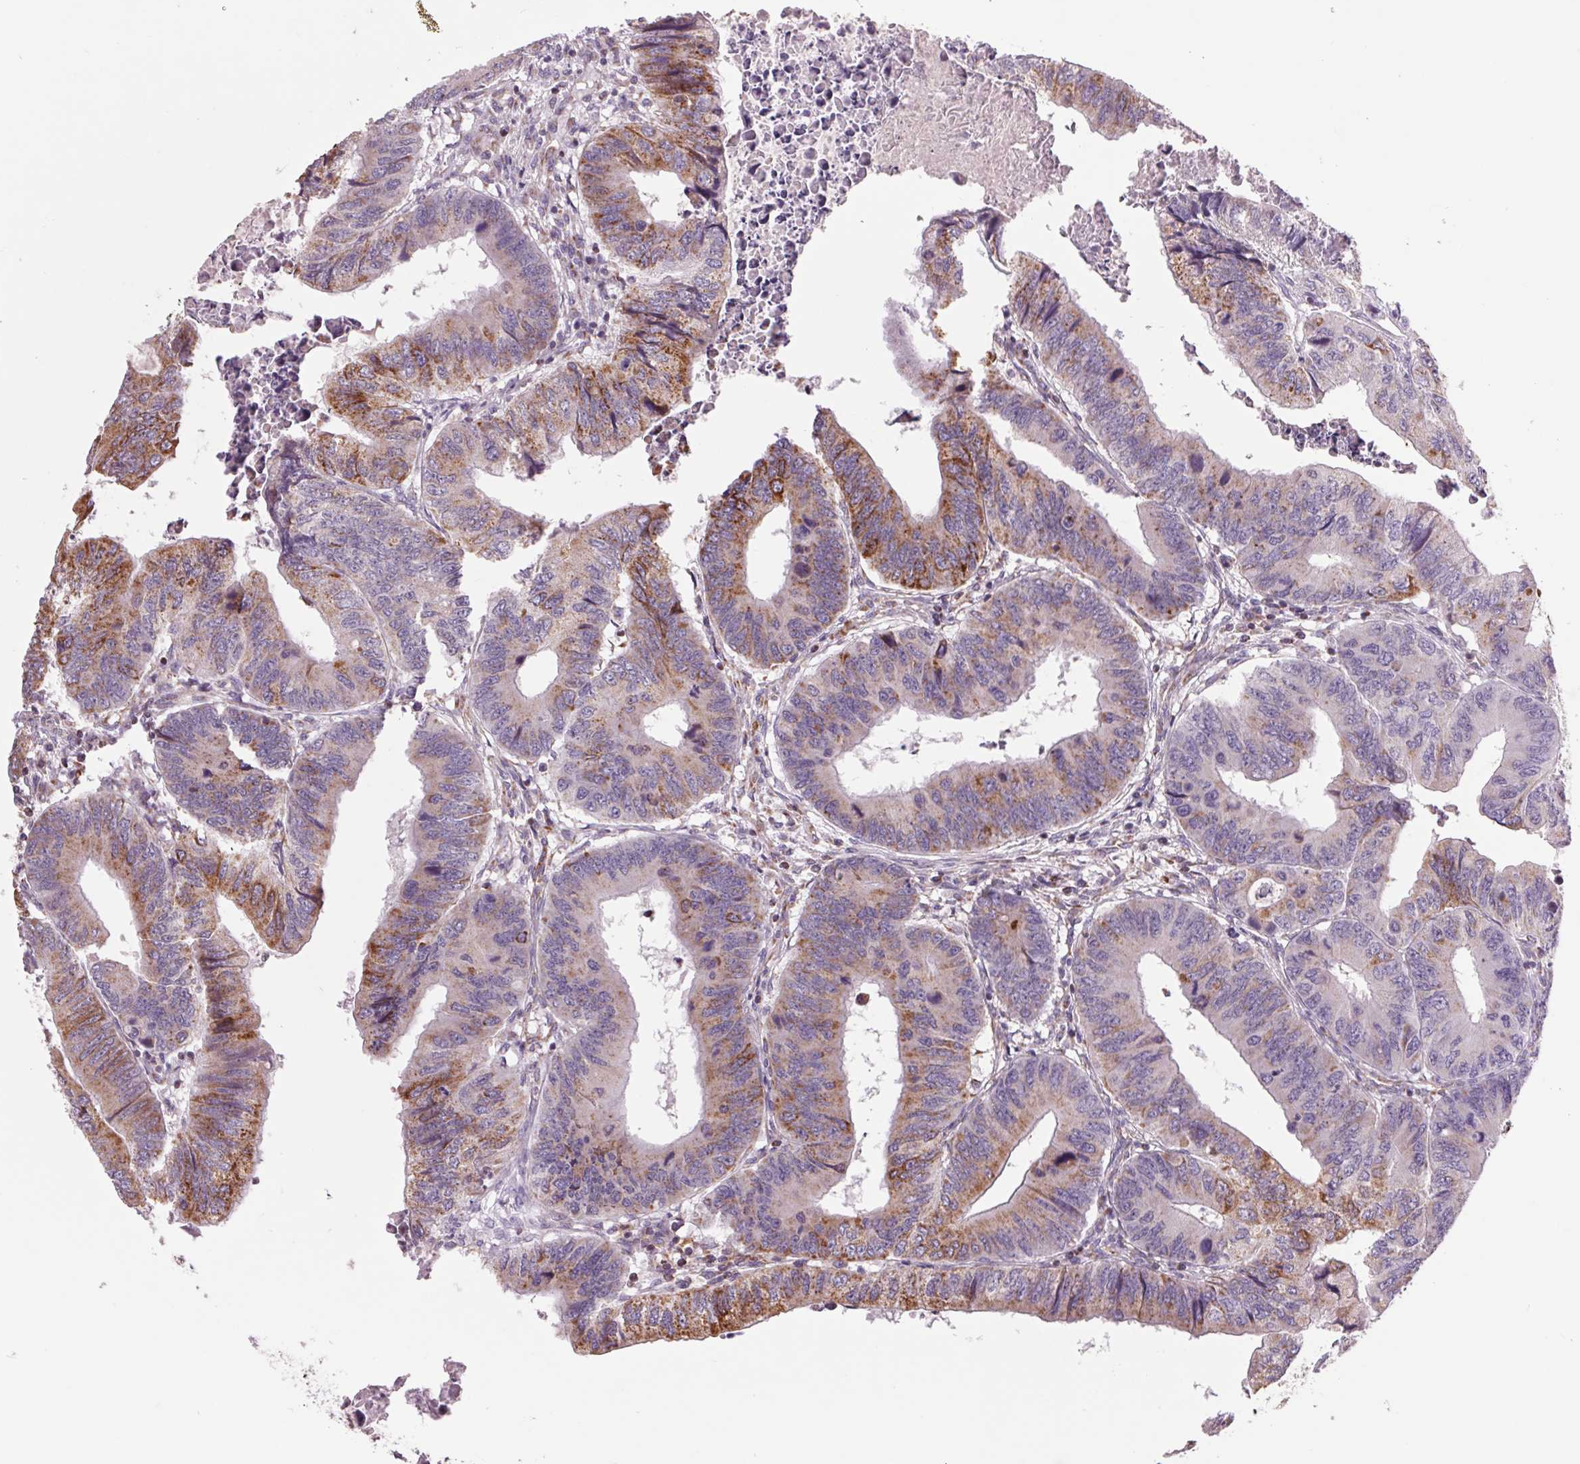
{"staining": {"intensity": "strong", "quantity": "25%-75%", "location": "cytoplasmic/membranous"}, "tissue": "colorectal cancer", "cell_type": "Tumor cells", "image_type": "cancer", "snomed": [{"axis": "morphology", "description": "Adenocarcinoma, NOS"}, {"axis": "topography", "description": "Colon"}], "caption": "This is a micrograph of immunohistochemistry (IHC) staining of adenocarcinoma (colorectal), which shows strong staining in the cytoplasmic/membranous of tumor cells.", "gene": "COX6A1", "patient": {"sex": "male", "age": 53}}